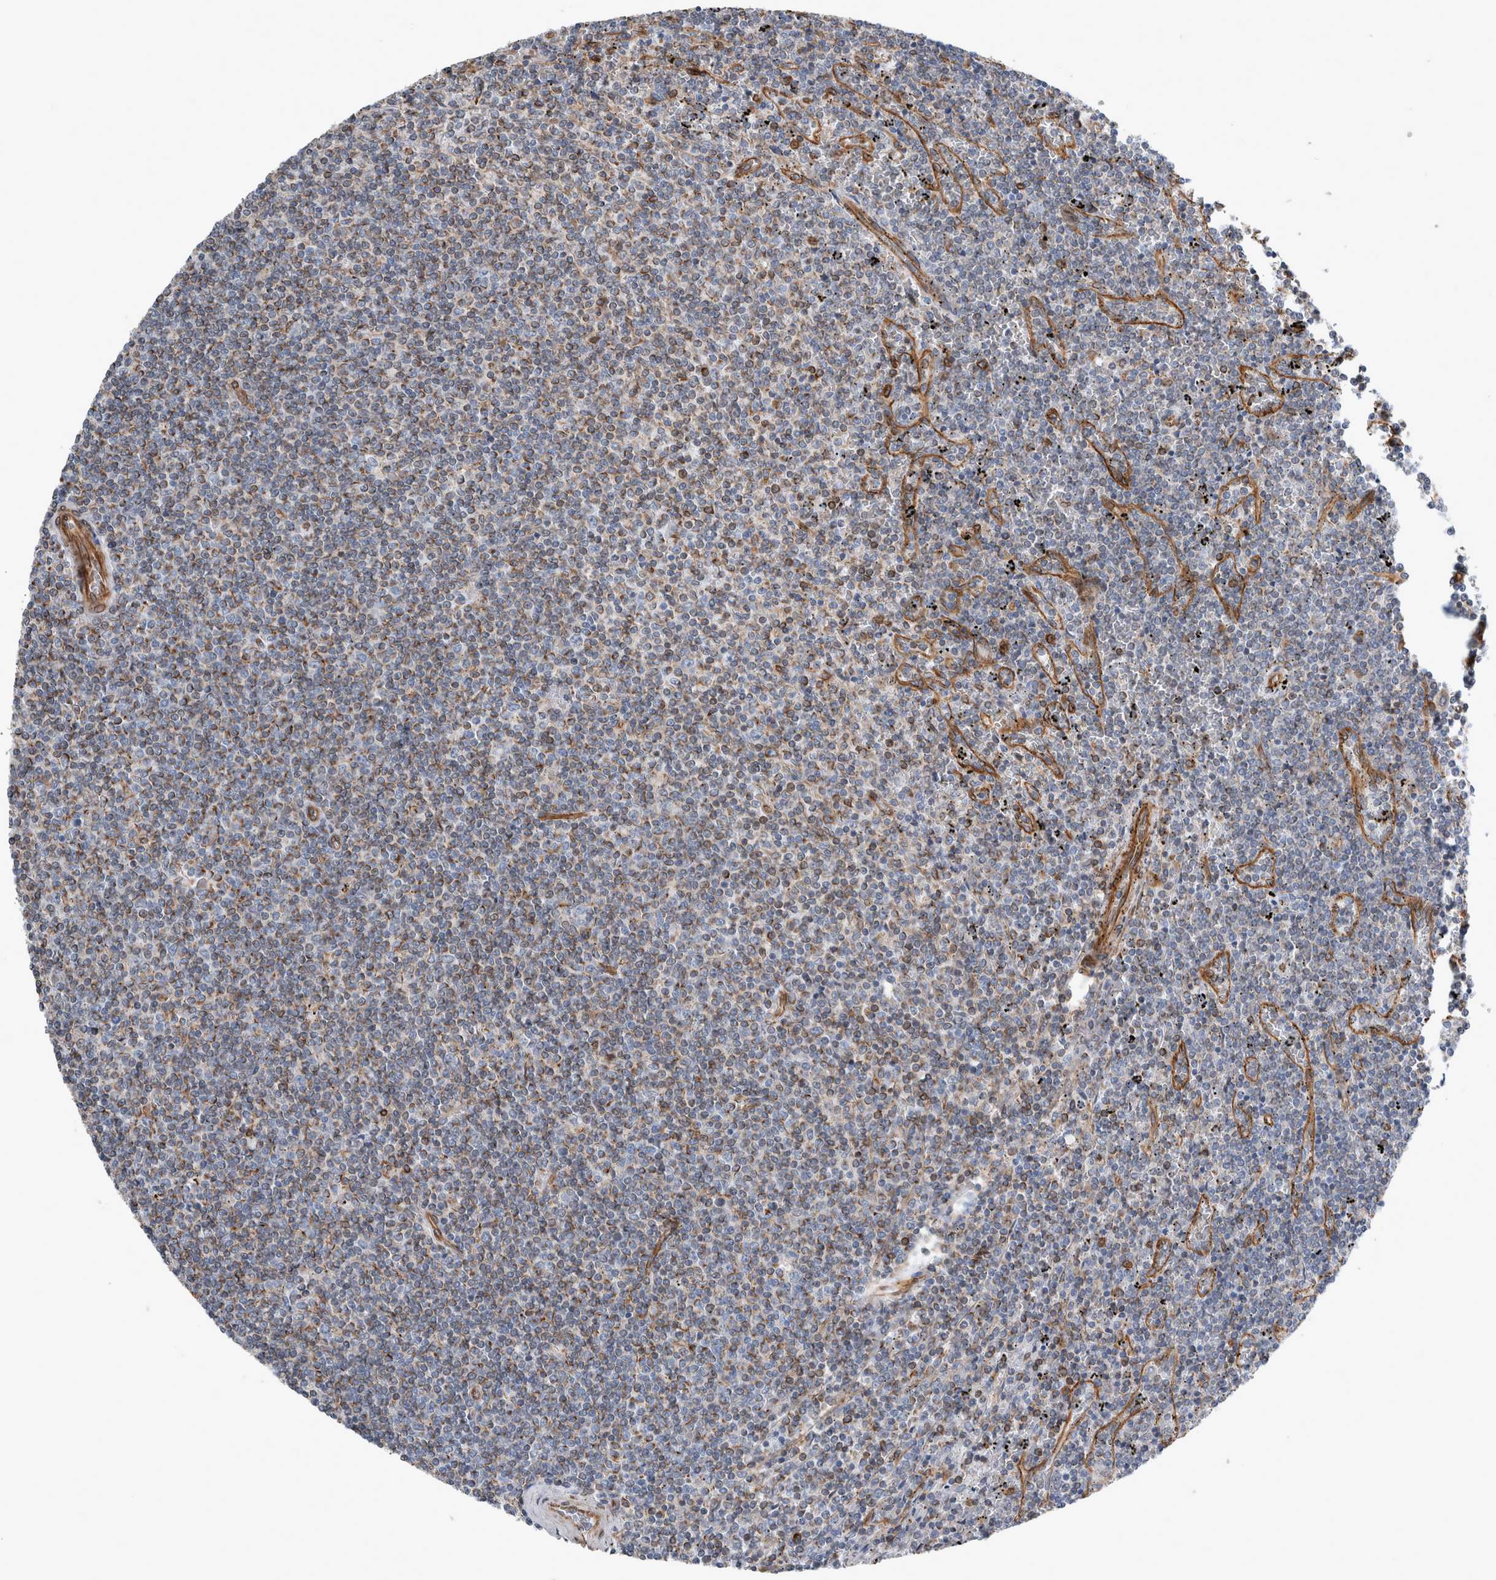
{"staining": {"intensity": "weak", "quantity": "<25%", "location": "cytoplasmic/membranous"}, "tissue": "lymphoma", "cell_type": "Tumor cells", "image_type": "cancer", "snomed": [{"axis": "morphology", "description": "Malignant lymphoma, non-Hodgkin's type, Low grade"}, {"axis": "topography", "description": "Spleen"}], "caption": "Protein analysis of low-grade malignant lymphoma, non-Hodgkin's type exhibits no significant expression in tumor cells.", "gene": "PLEC", "patient": {"sex": "female", "age": 50}}